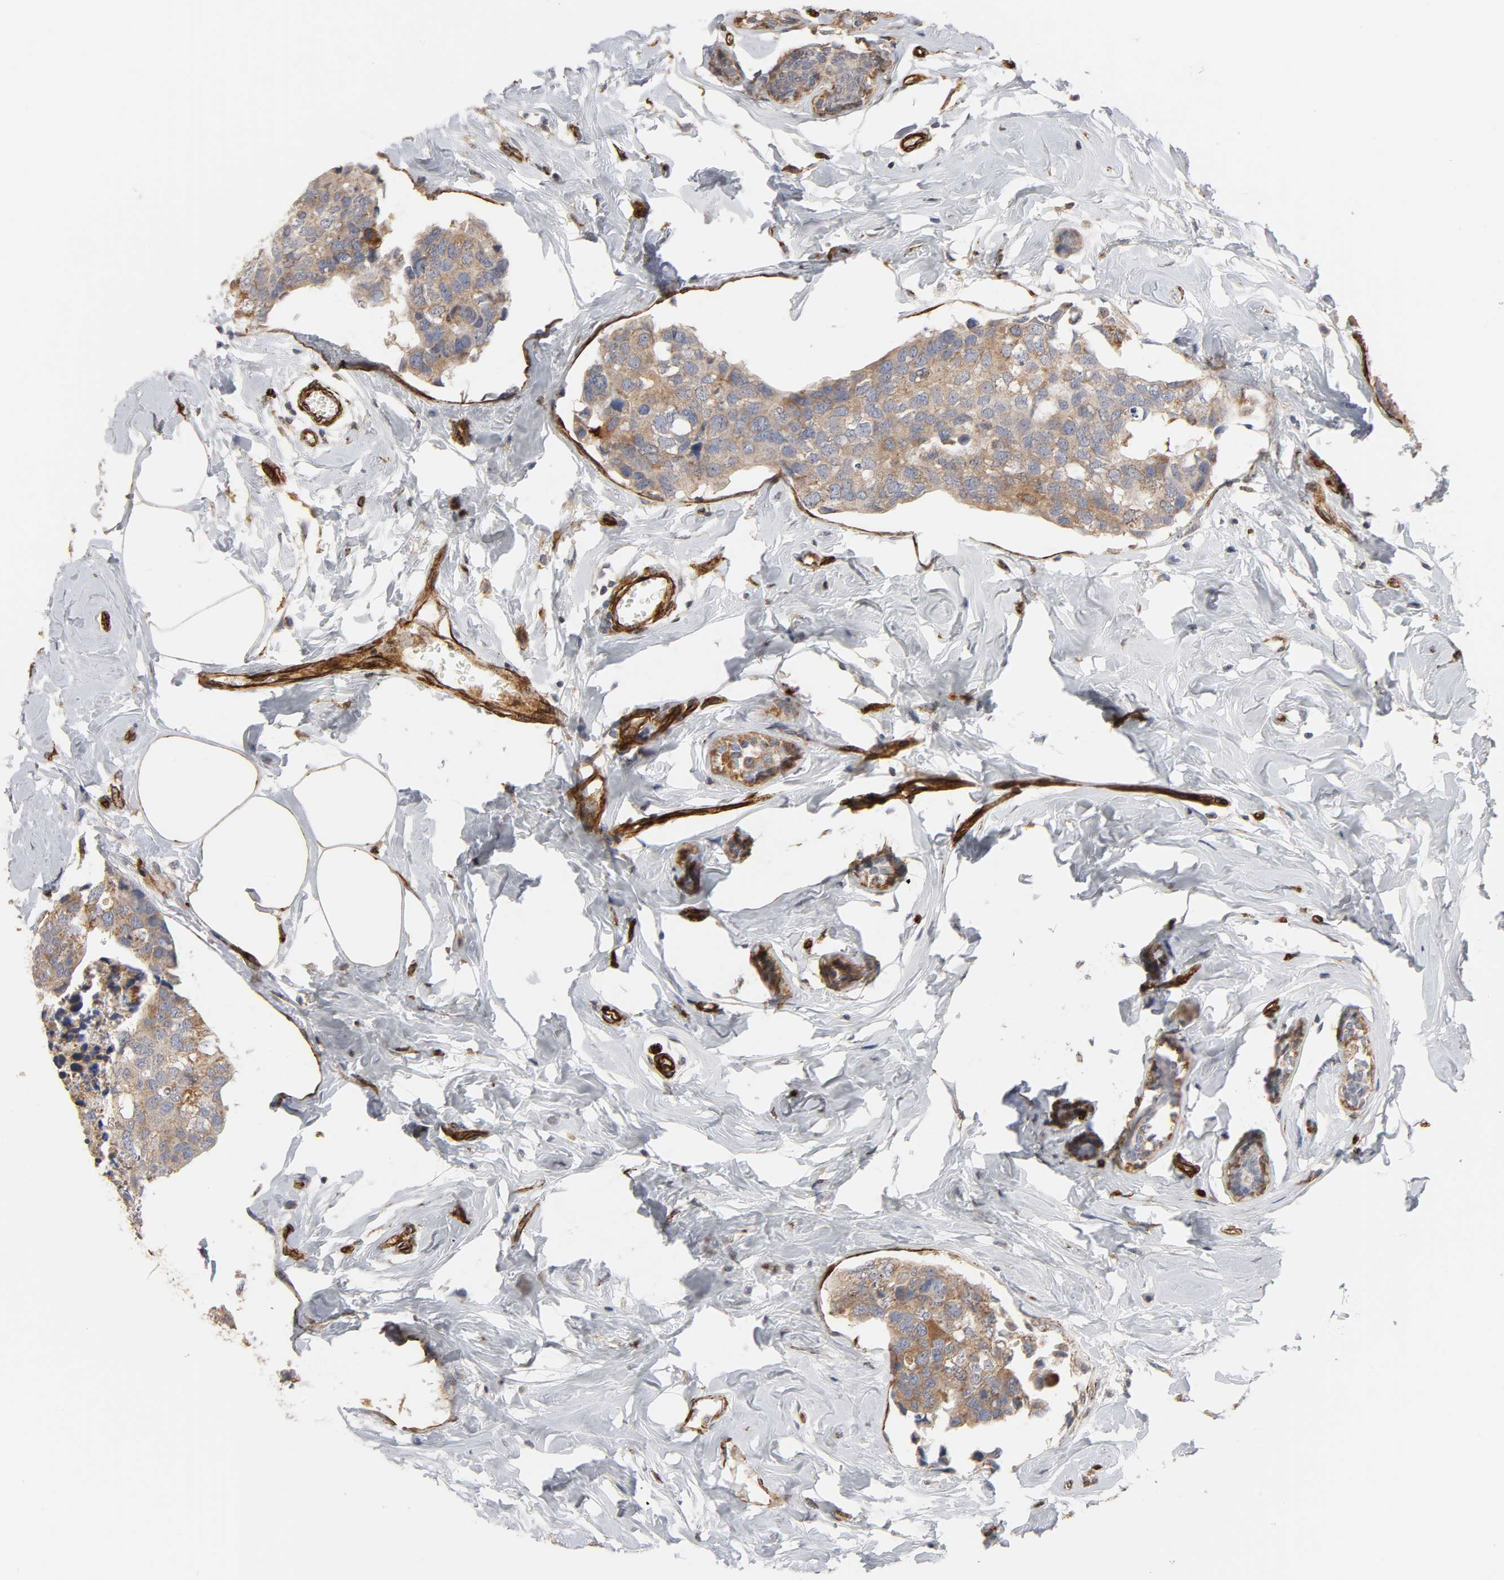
{"staining": {"intensity": "moderate", "quantity": ">75%", "location": "cytoplasmic/membranous"}, "tissue": "breast cancer", "cell_type": "Tumor cells", "image_type": "cancer", "snomed": [{"axis": "morphology", "description": "Normal tissue, NOS"}, {"axis": "morphology", "description": "Duct carcinoma"}, {"axis": "topography", "description": "Breast"}], "caption": "Brown immunohistochemical staining in breast cancer displays moderate cytoplasmic/membranous staining in about >75% of tumor cells.", "gene": "GNG2", "patient": {"sex": "female", "age": 50}}